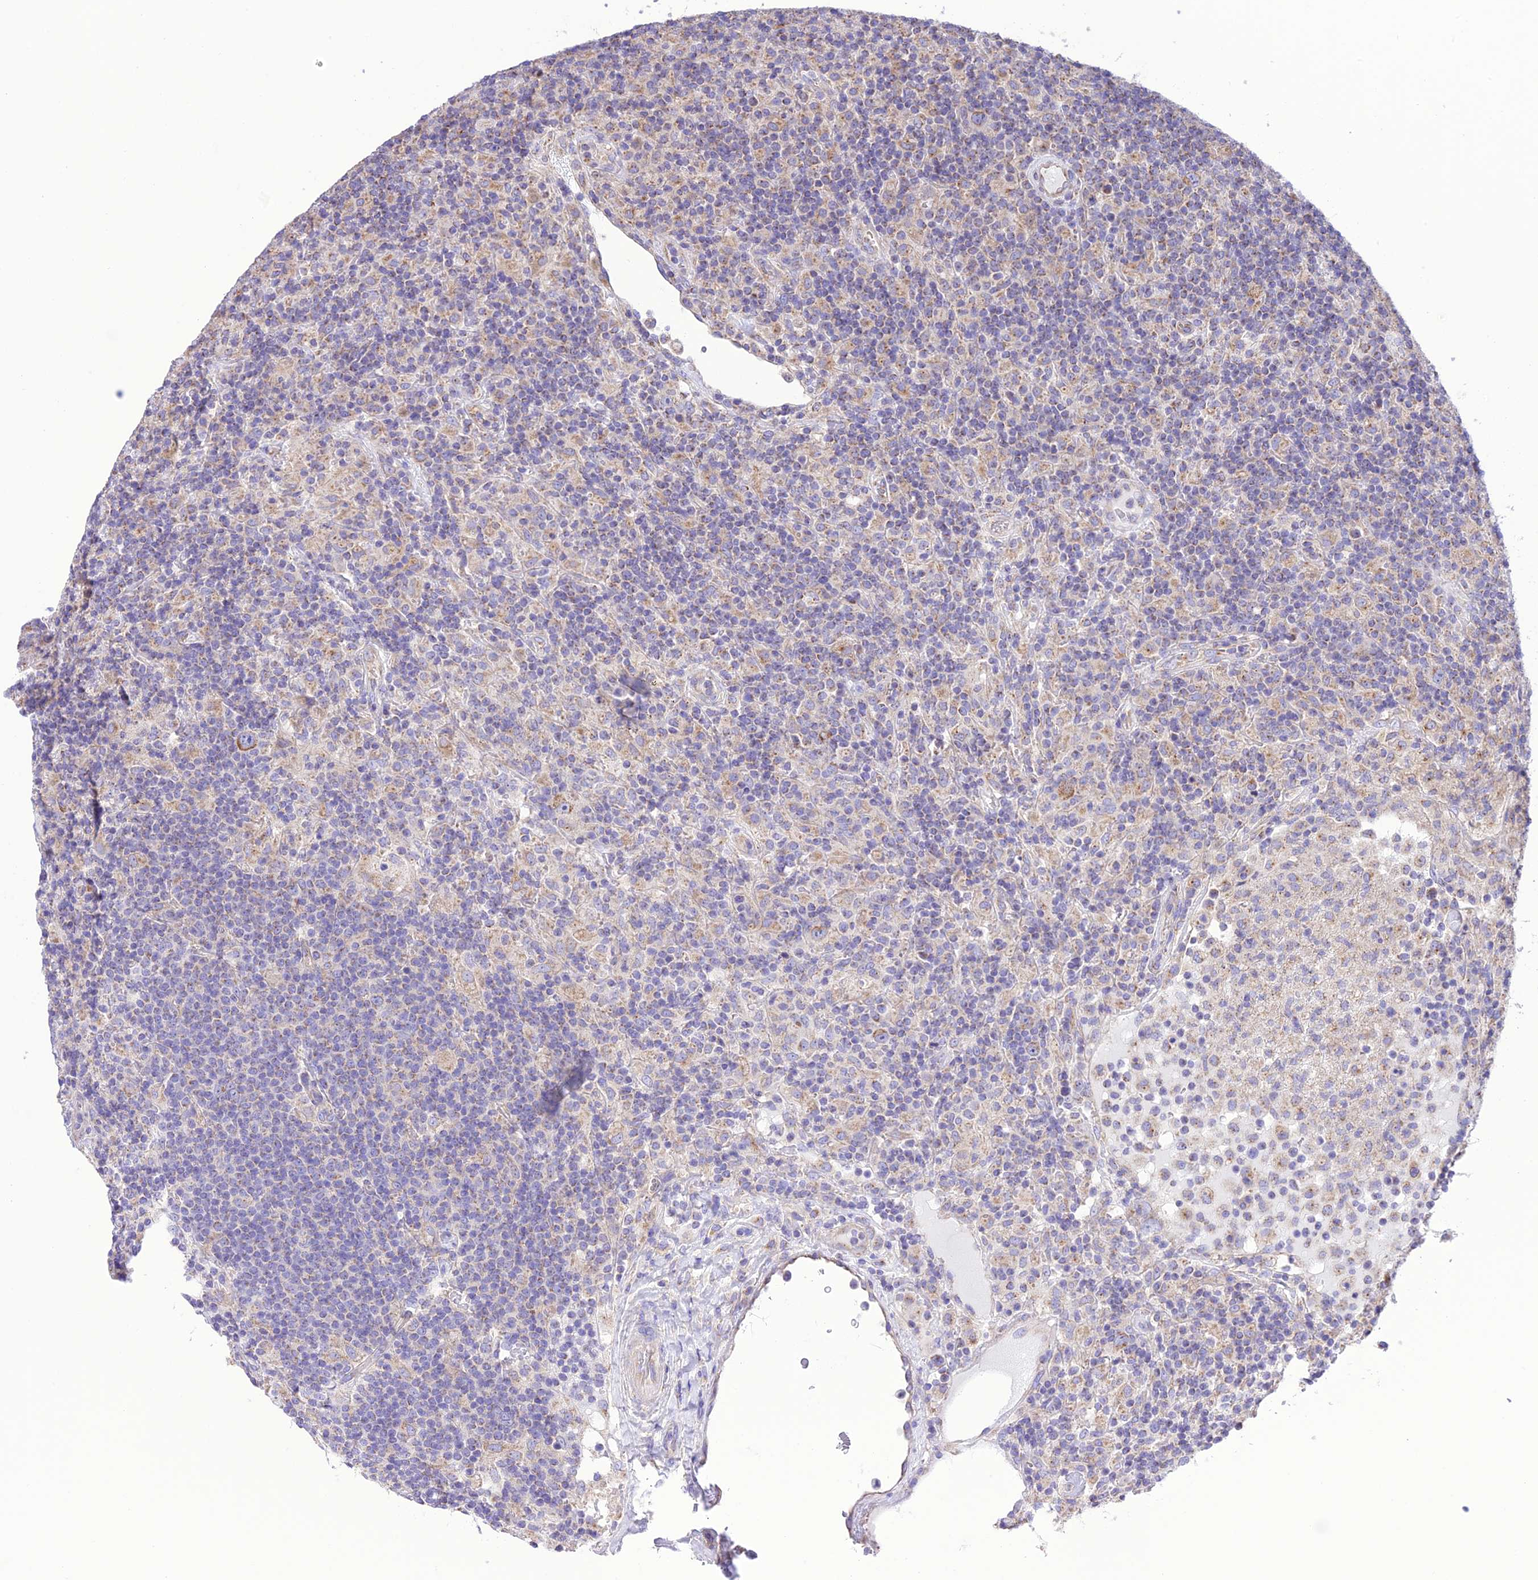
{"staining": {"intensity": "moderate", "quantity": "25%-75%", "location": "cytoplasmic/membranous"}, "tissue": "lymphoma", "cell_type": "Tumor cells", "image_type": "cancer", "snomed": [{"axis": "morphology", "description": "Hodgkin's disease, NOS"}, {"axis": "topography", "description": "Lymph node"}], "caption": "Immunohistochemical staining of lymphoma shows medium levels of moderate cytoplasmic/membranous protein staining in approximately 25%-75% of tumor cells. (DAB (3,3'-diaminobenzidine) = brown stain, brightfield microscopy at high magnification).", "gene": "MAP3K12", "patient": {"sex": "male", "age": 70}}